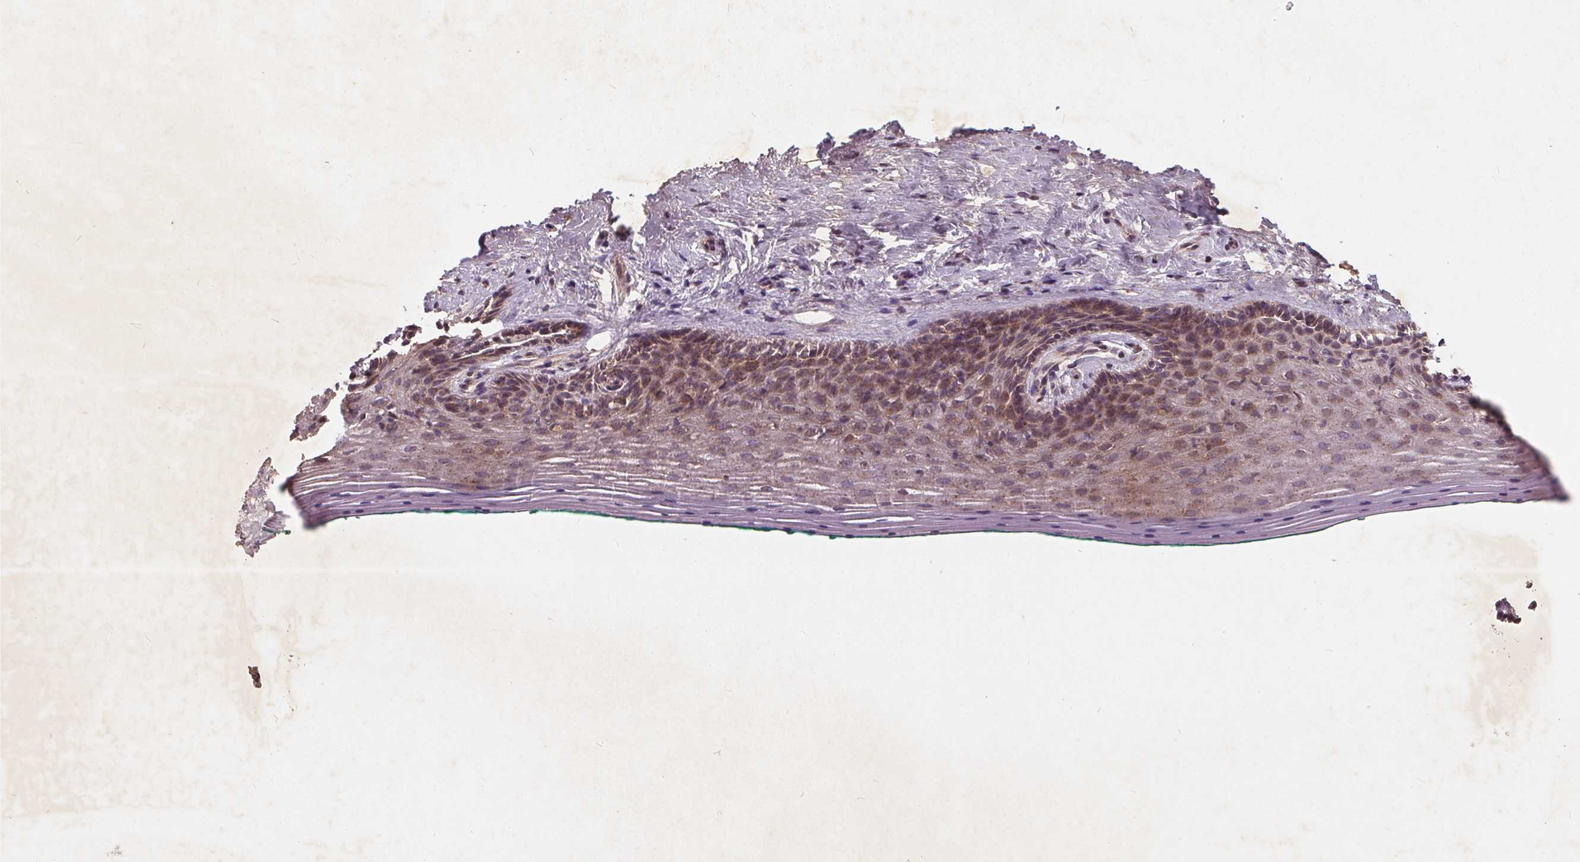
{"staining": {"intensity": "weak", "quantity": "25%-75%", "location": "cytoplasmic/membranous"}, "tissue": "vagina", "cell_type": "Squamous epithelial cells", "image_type": "normal", "snomed": [{"axis": "morphology", "description": "Normal tissue, NOS"}, {"axis": "topography", "description": "Vagina"}], "caption": "This micrograph demonstrates IHC staining of benign vagina, with low weak cytoplasmic/membranous staining in approximately 25%-75% of squamous epithelial cells.", "gene": "CSNK1G2", "patient": {"sex": "female", "age": 45}}